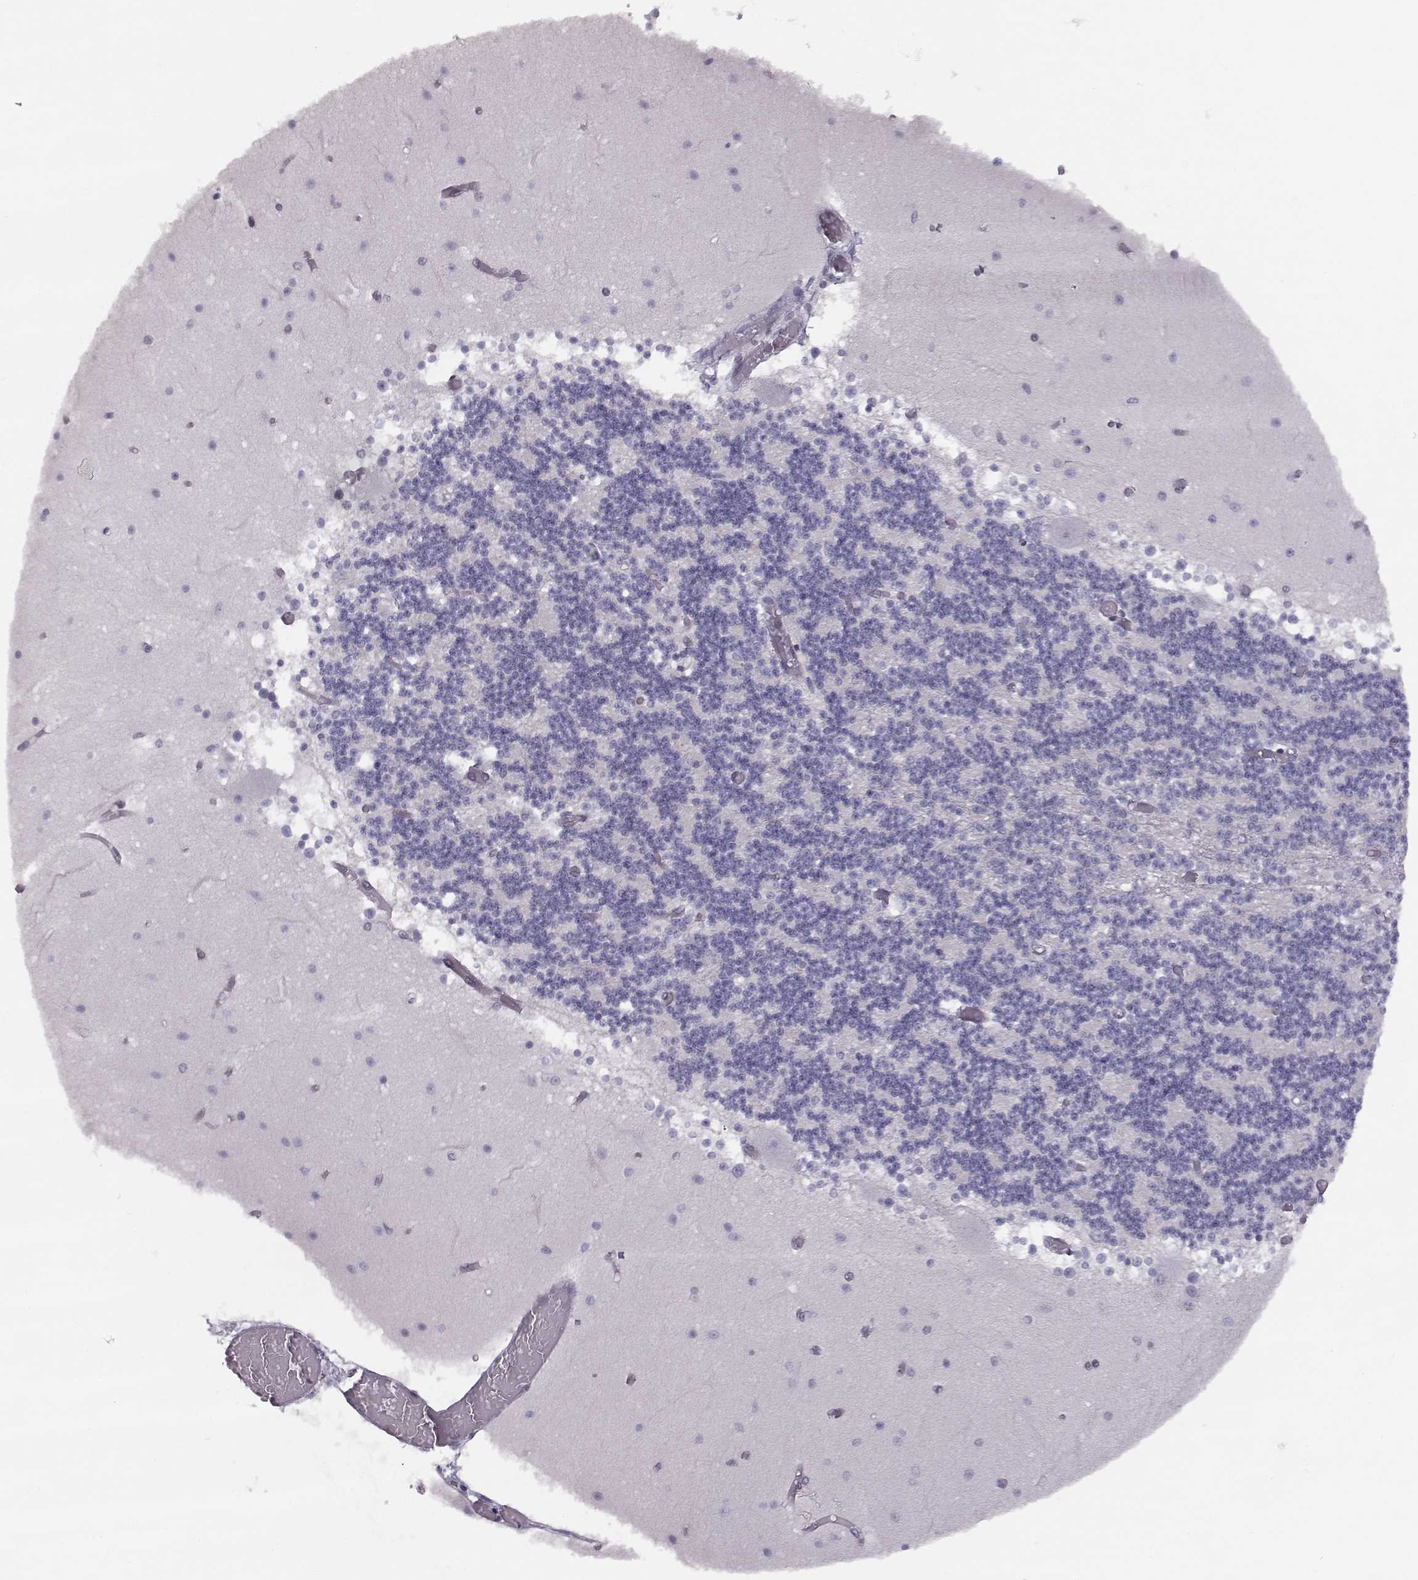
{"staining": {"intensity": "negative", "quantity": "none", "location": "none"}, "tissue": "cerebellum", "cell_type": "Cells in granular layer", "image_type": "normal", "snomed": [{"axis": "morphology", "description": "Normal tissue, NOS"}, {"axis": "topography", "description": "Cerebellum"}], "caption": "Immunohistochemistry (IHC) image of benign cerebellum: human cerebellum stained with DAB (3,3'-diaminobenzidine) displays no significant protein staining in cells in granular layer.", "gene": "KIF13B", "patient": {"sex": "female", "age": 28}}